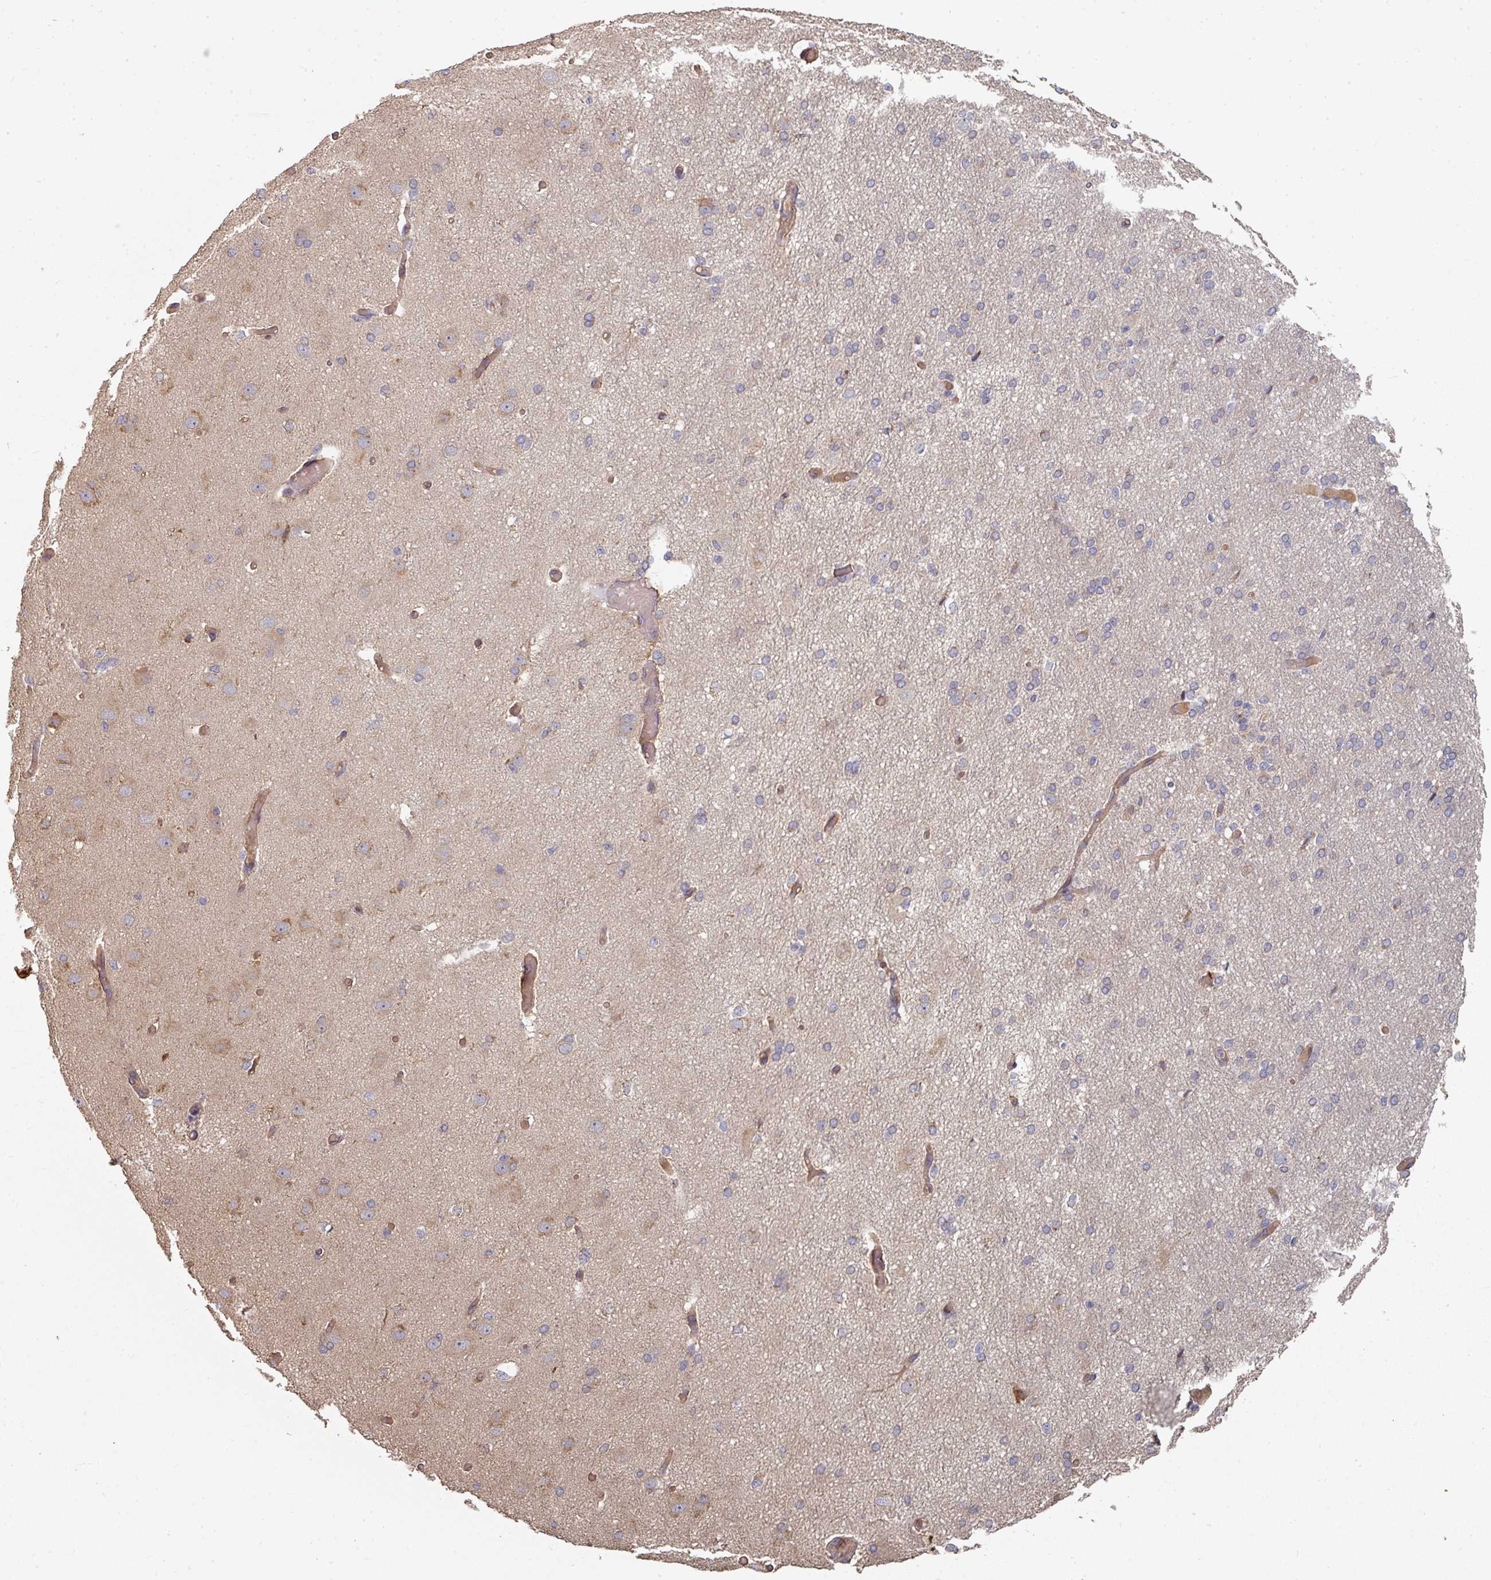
{"staining": {"intensity": "moderate", "quantity": "25%-75%", "location": "cytoplasmic/membranous"}, "tissue": "cerebral cortex", "cell_type": "Endothelial cells", "image_type": "normal", "snomed": [{"axis": "morphology", "description": "Normal tissue, NOS"}, {"axis": "morphology", "description": "Inflammation, NOS"}, {"axis": "topography", "description": "Cerebral cortex"}], "caption": "Immunohistochemical staining of benign human cerebral cortex reveals moderate cytoplasmic/membranous protein expression in approximately 25%-75% of endothelial cells.", "gene": "EDEM2", "patient": {"sex": "male", "age": 6}}